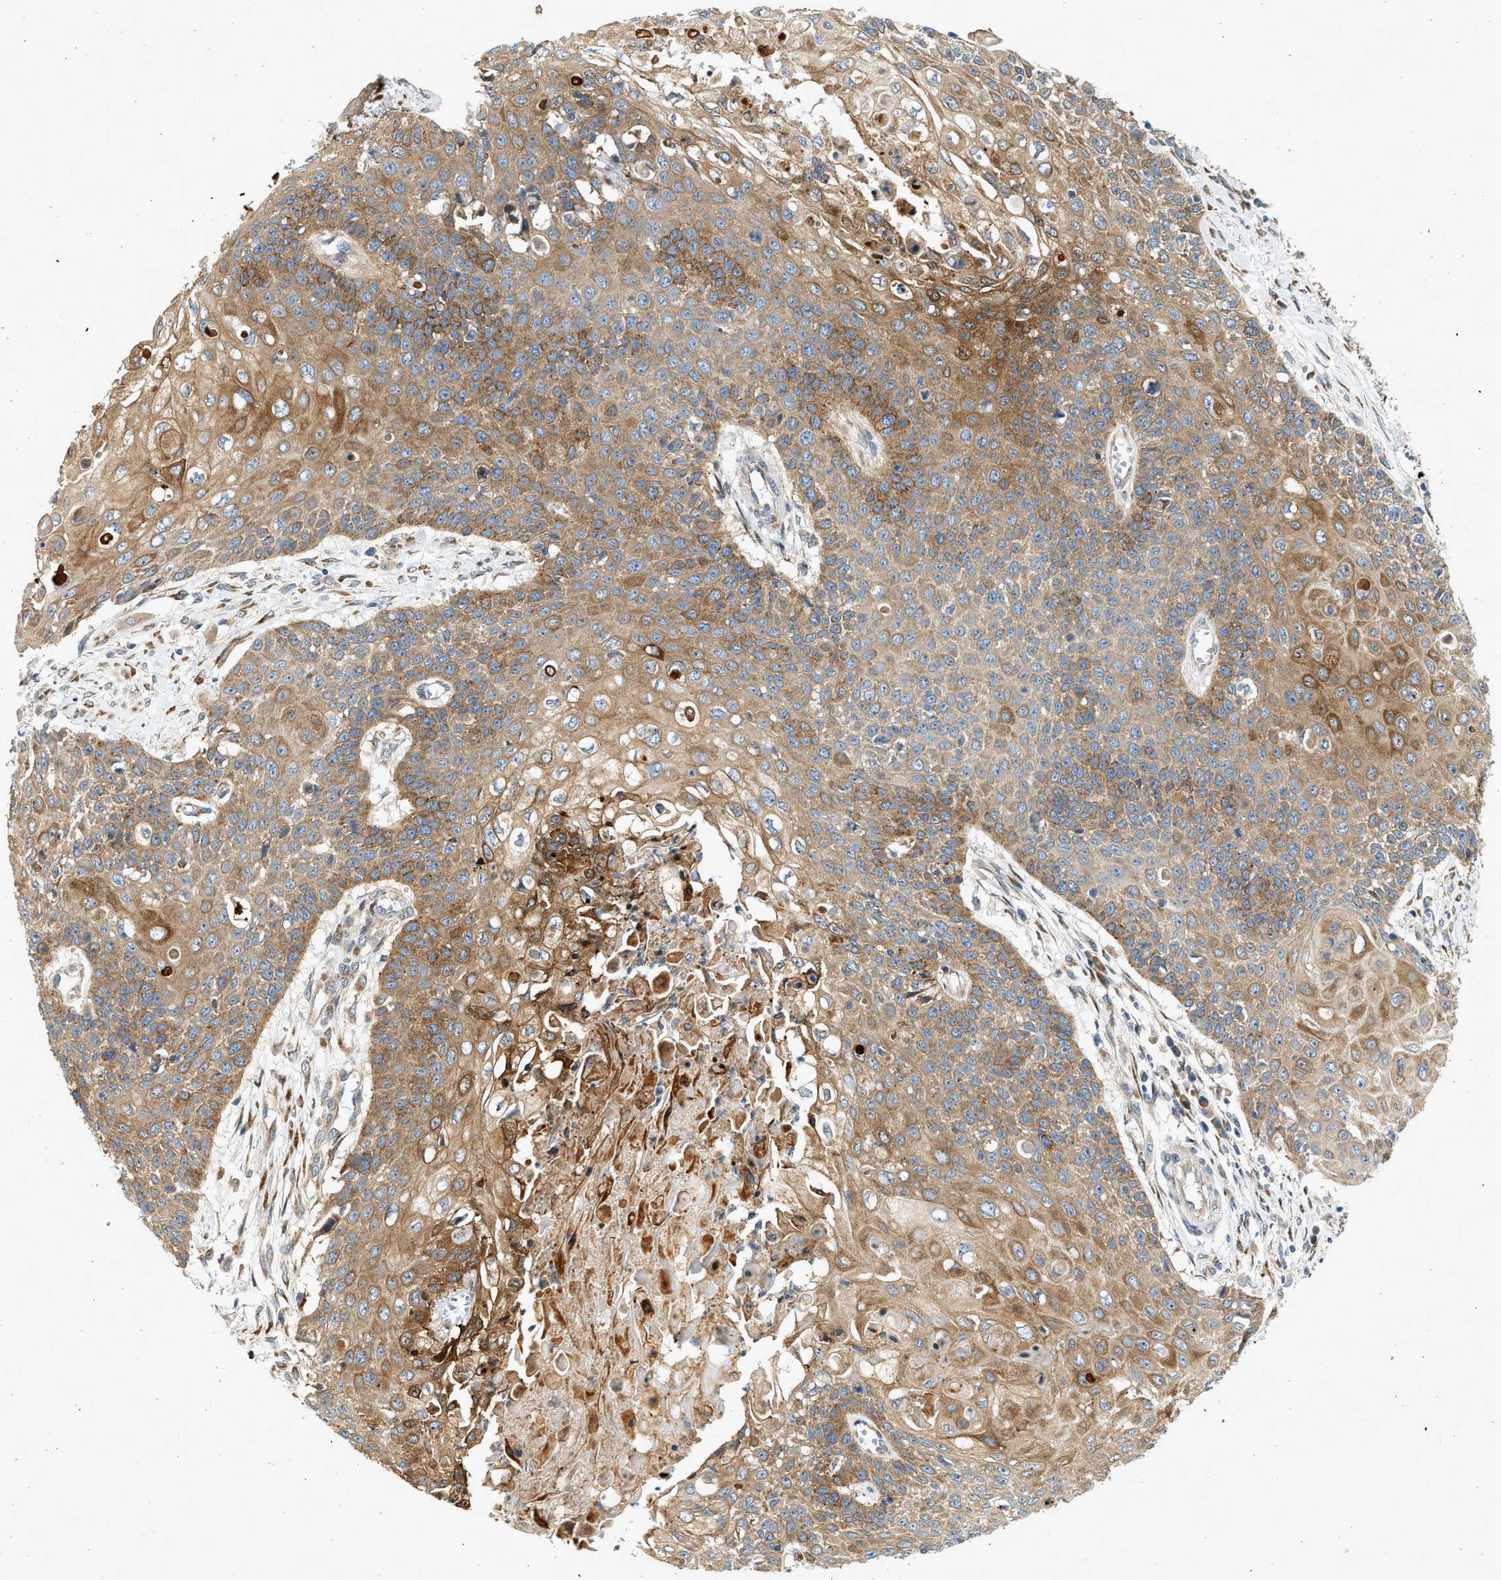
{"staining": {"intensity": "moderate", "quantity": ">75%", "location": "cytoplasmic/membranous"}, "tissue": "cervical cancer", "cell_type": "Tumor cells", "image_type": "cancer", "snomed": [{"axis": "morphology", "description": "Squamous cell carcinoma, NOS"}, {"axis": "topography", "description": "Cervix"}], "caption": "About >75% of tumor cells in cervical cancer reveal moderate cytoplasmic/membranous protein positivity as visualized by brown immunohistochemical staining.", "gene": "NRSN2", "patient": {"sex": "female", "age": 39}}